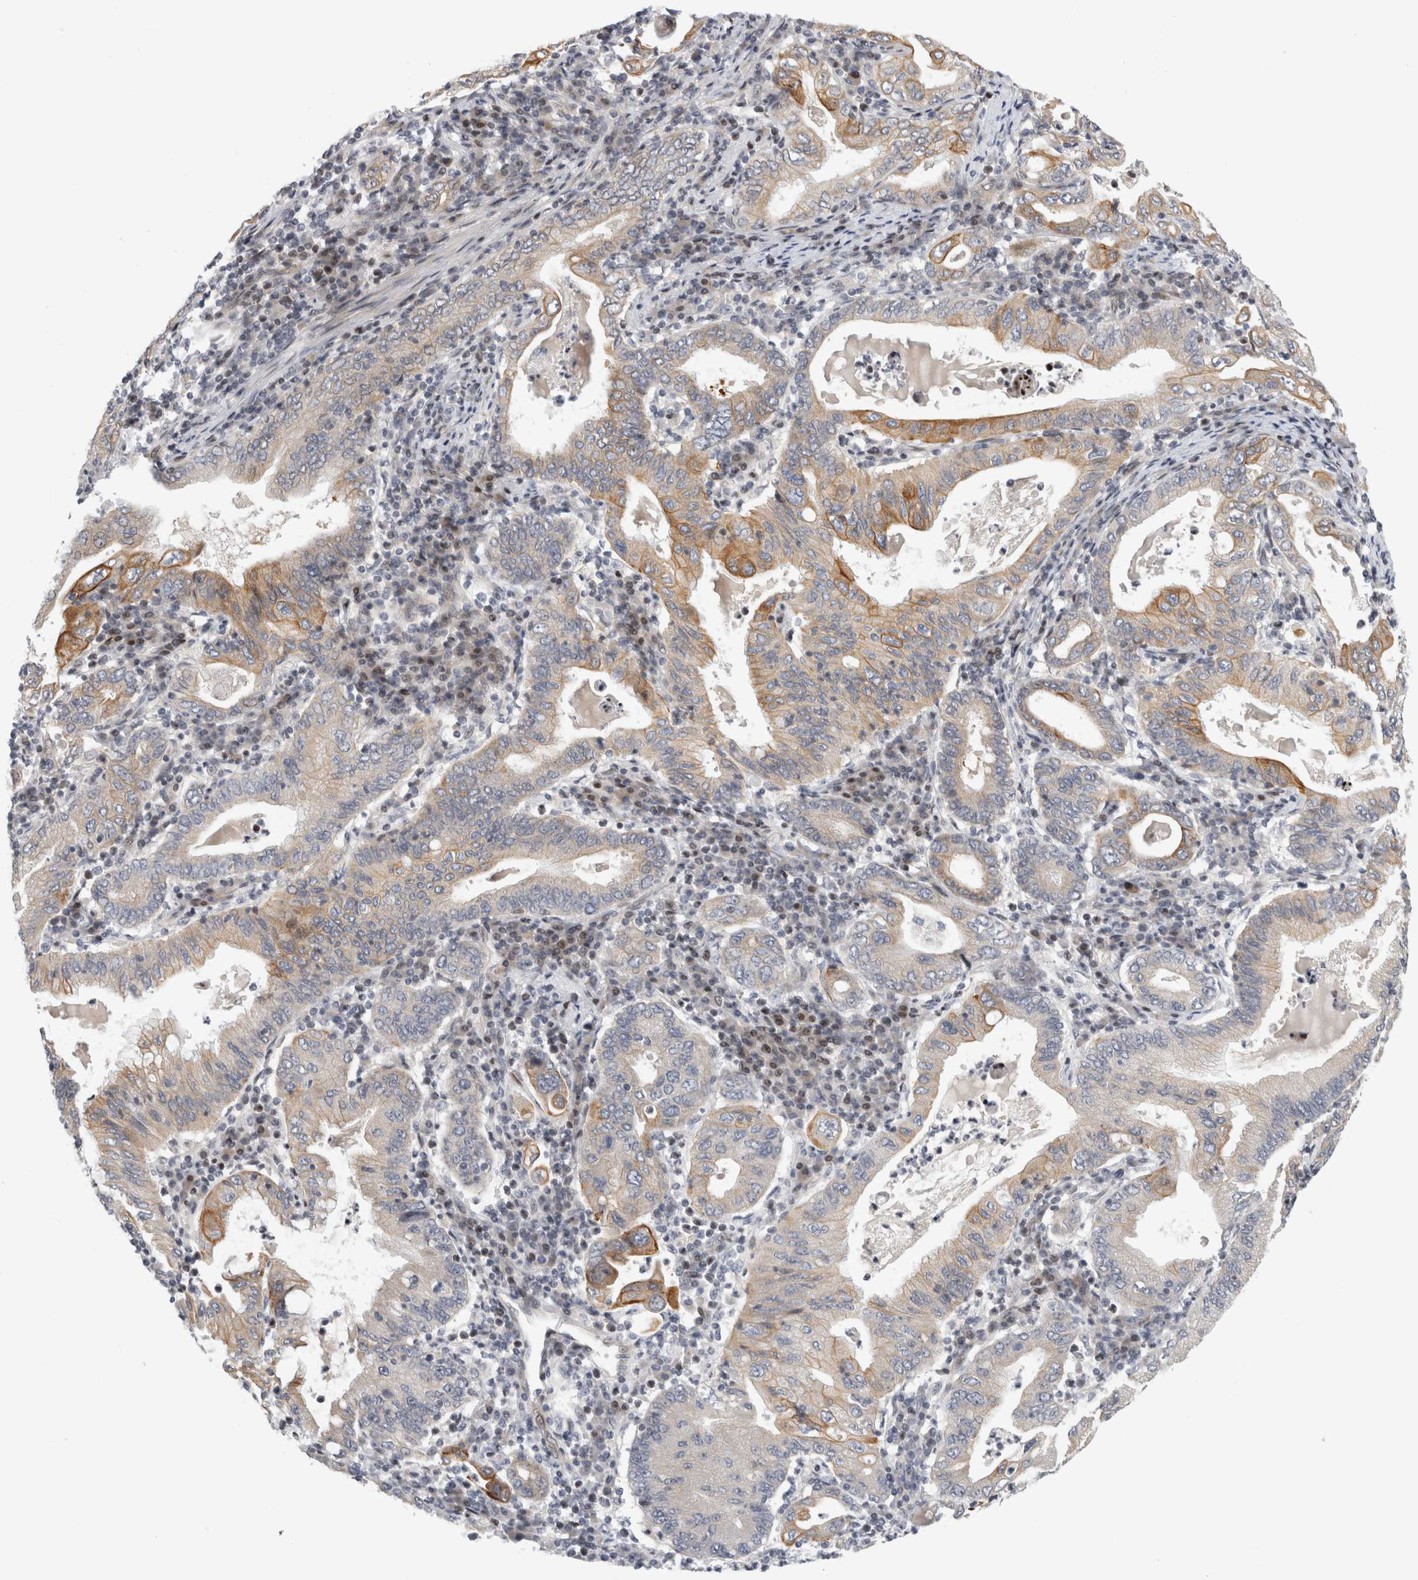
{"staining": {"intensity": "moderate", "quantity": "25%-75%", "location": "cytoplasmic/membranous"}, "tissue": "stomach cancer", "cell_type": "Tumor cells", "image_type": "cancer", "snomed": [{"axis": "morphology", "description": "Normal tissue, NOS"}, {"axis": "morphology", "description": "Adenocarcinoma, NOS"}, {"axis": "topography", "description": "Esophagus"}, {"axis": "topography", "description": "Stomach, upper"}, {"axis": "topography", "description": "Peripheral nerve tissue"}], "caption": "Stomach cancer stained with a protein marker displays moderate staining in tumor cells.", "gene": "UTP25", "patient": {"sex": "male", "age": 62}}